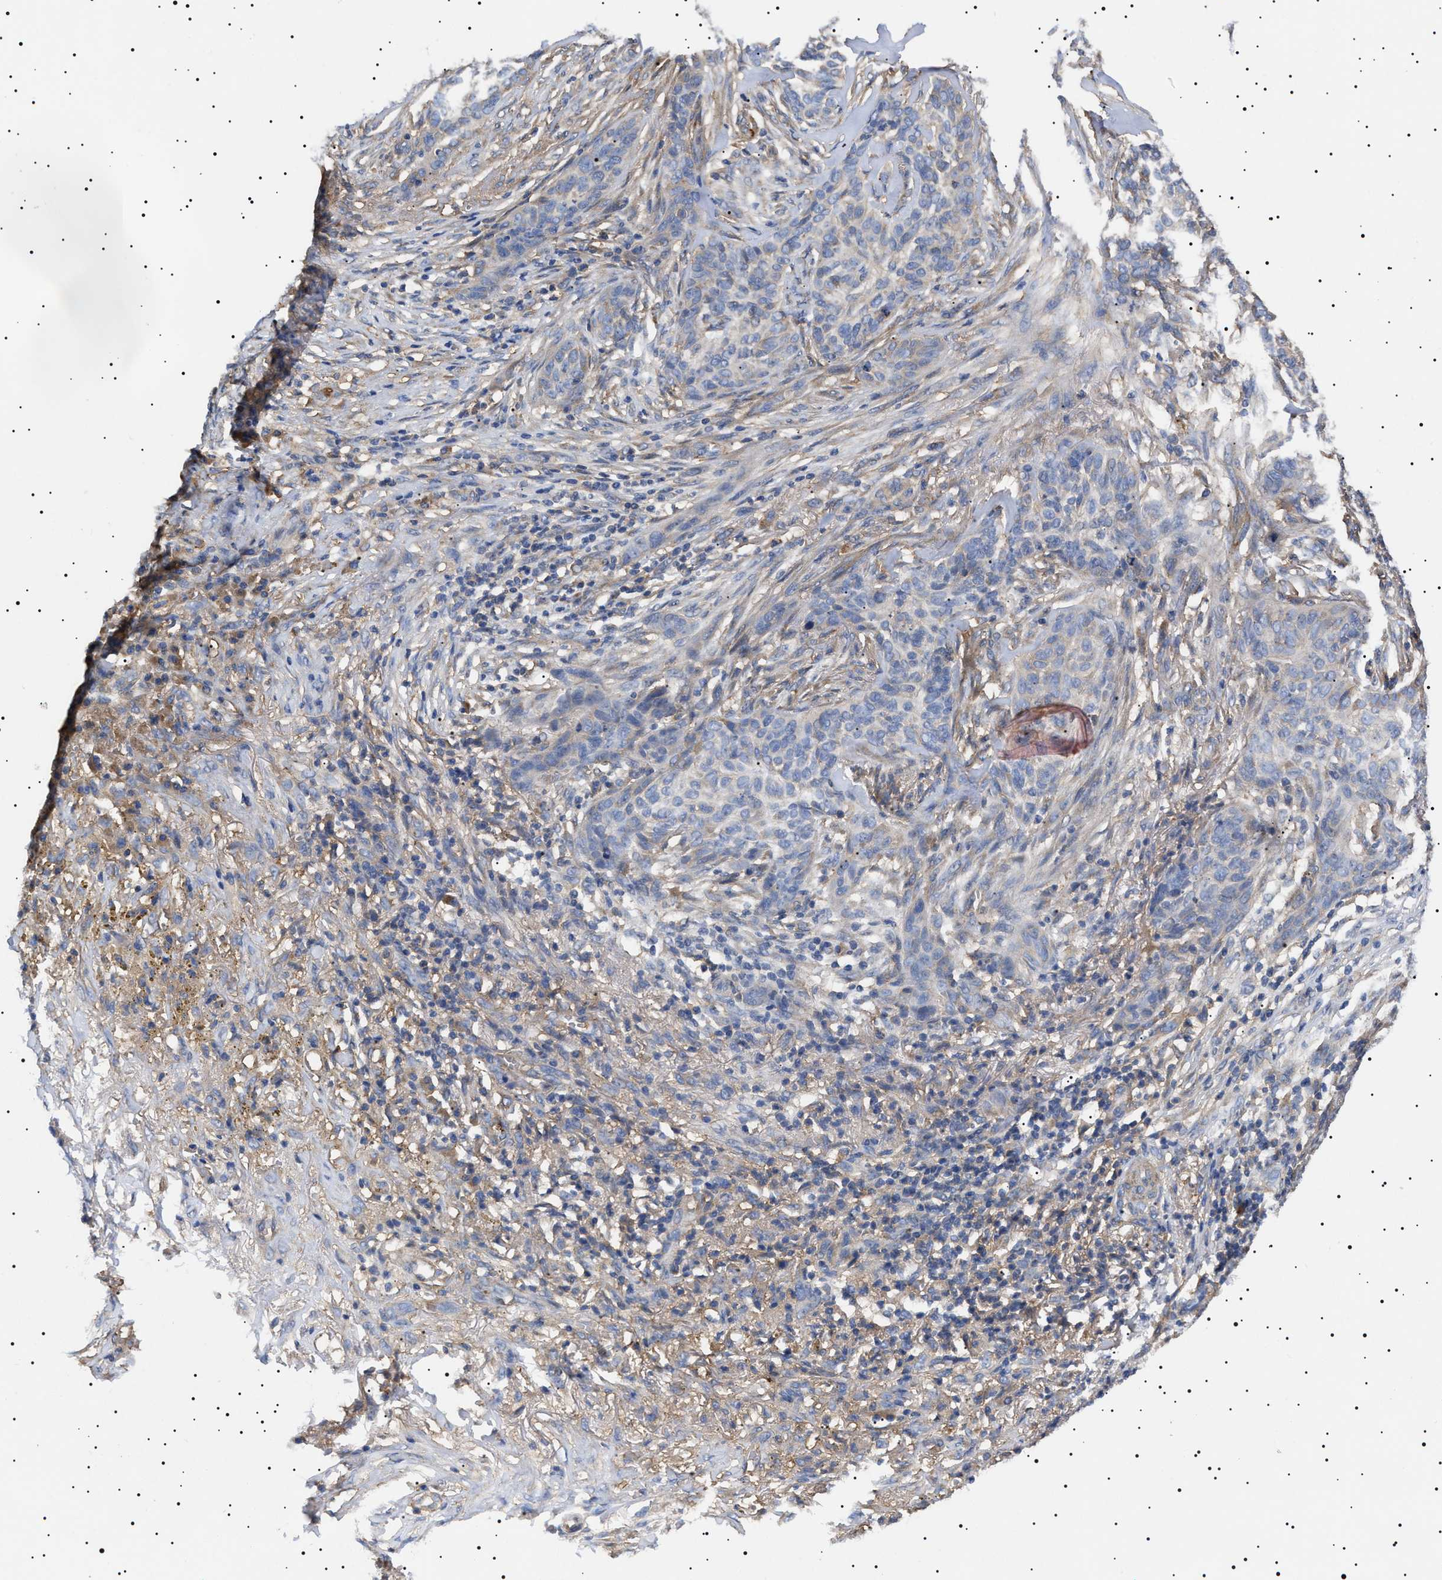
{"staining": {"intensity": "negative", "quantity": "none", "location": "none"}, "tissue": "skin cancer", "cell_type": "Tumor cells", "image_type": "cancer", "snomed": [{"axis": "morphology", "description": "Basal cell carcinoma"}, {"axis": "topography", "description": "Skin"}], "caption": "This is an IHC image of skin basal cell carcinoma. There is no positivity in tumor cells.", "gene": "TPP2", "patient": {"sex": "male", "age": 85}}